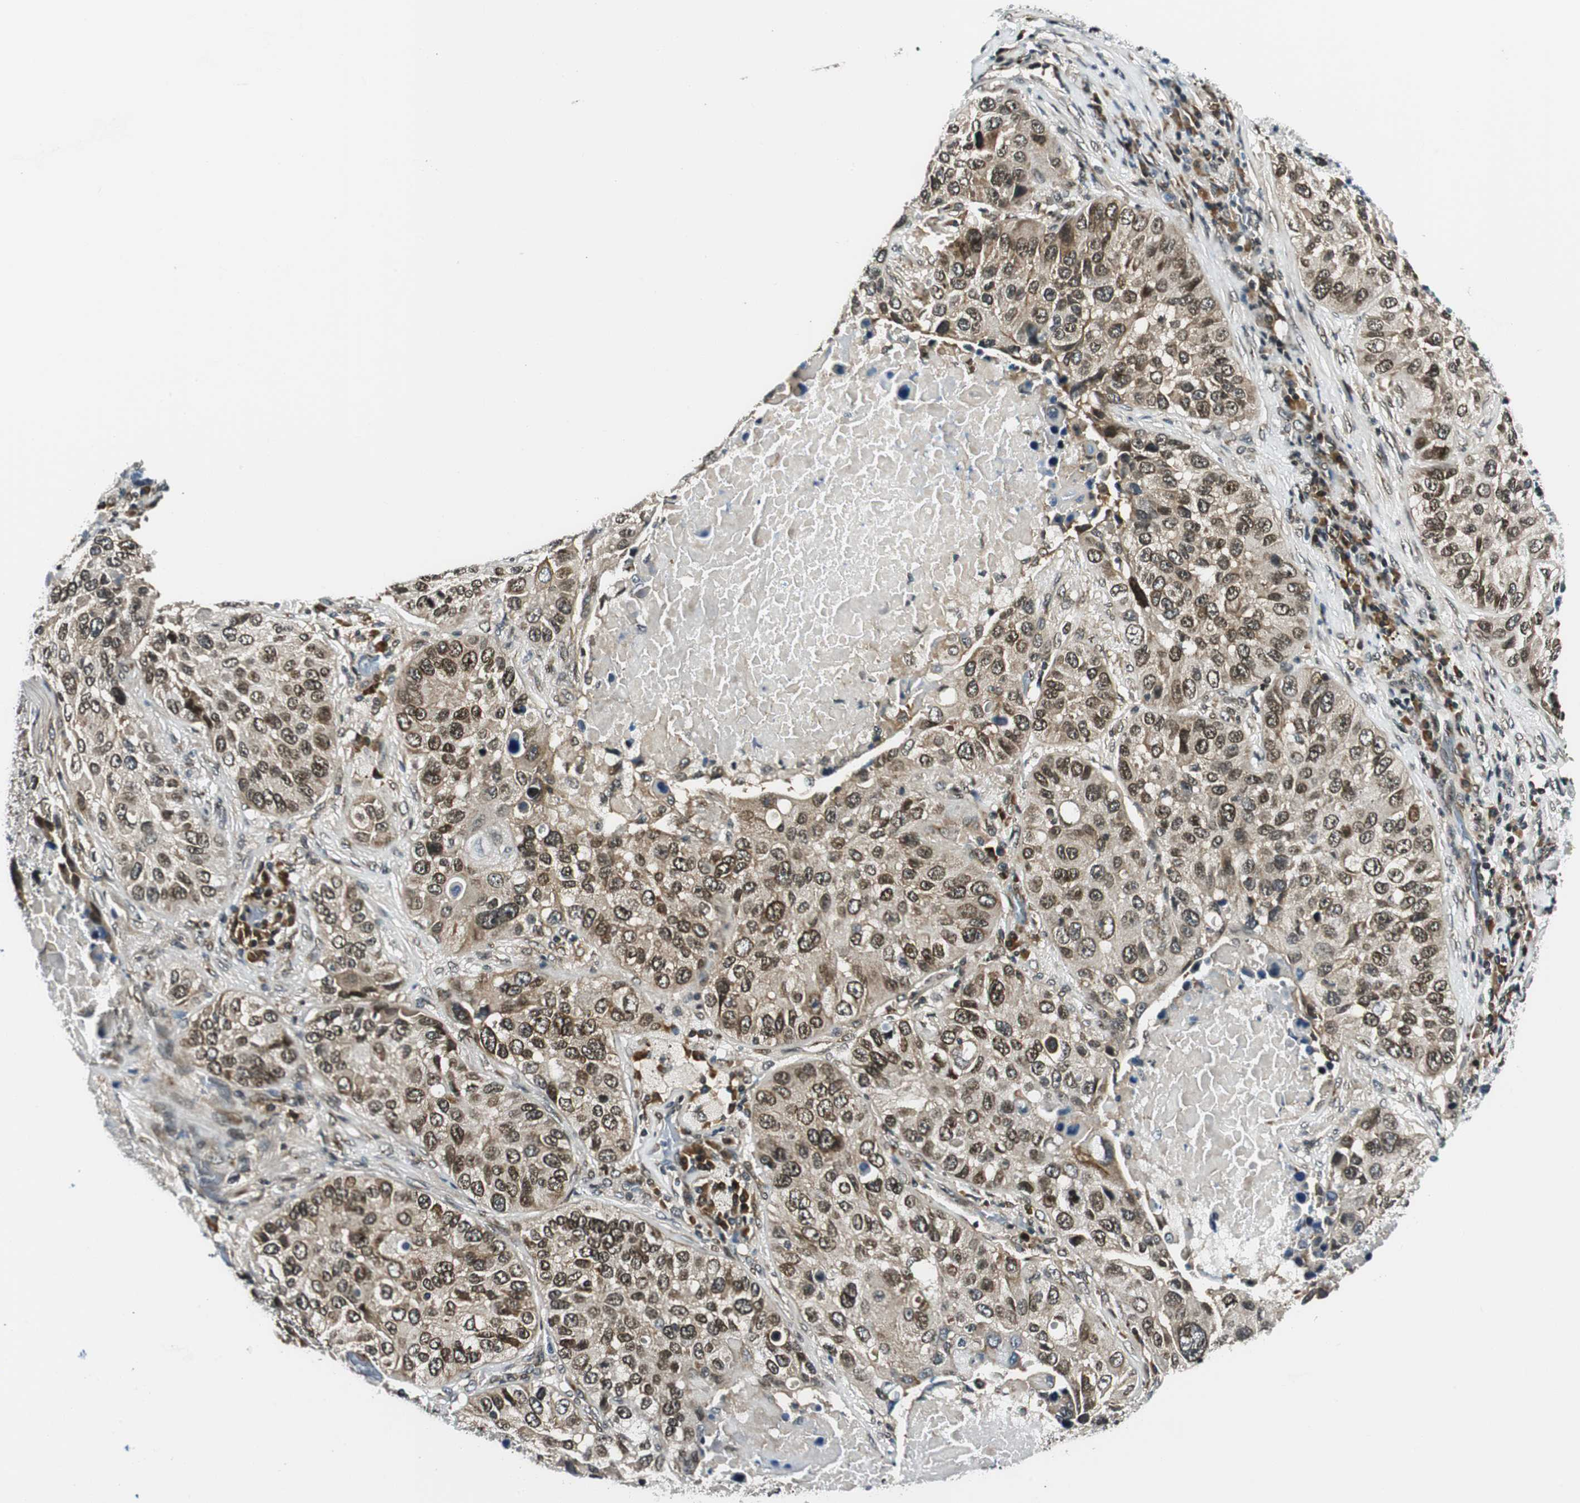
{"staining": {"intensity": "moderate", "quantity": ">75%", "location": "cytoplasmic/membranous,nuclear"}, "tissue": "lung cancer", "cell_type": "Tumor cells", "image_type": "cancer", "snomed": [{"axis": "morphology", "description": "Squamous cell carcinoma, NOS"}, {"axis": "topography", "description": "Lung"}], "caption": "A brown stain labels moderate cytoplasmic/membranous and nuclear staining of a protein in human lung squamous cell carcinoma tumor cells.", "gene": "RING1", "patient": {"sex": "male", "age": 57}}